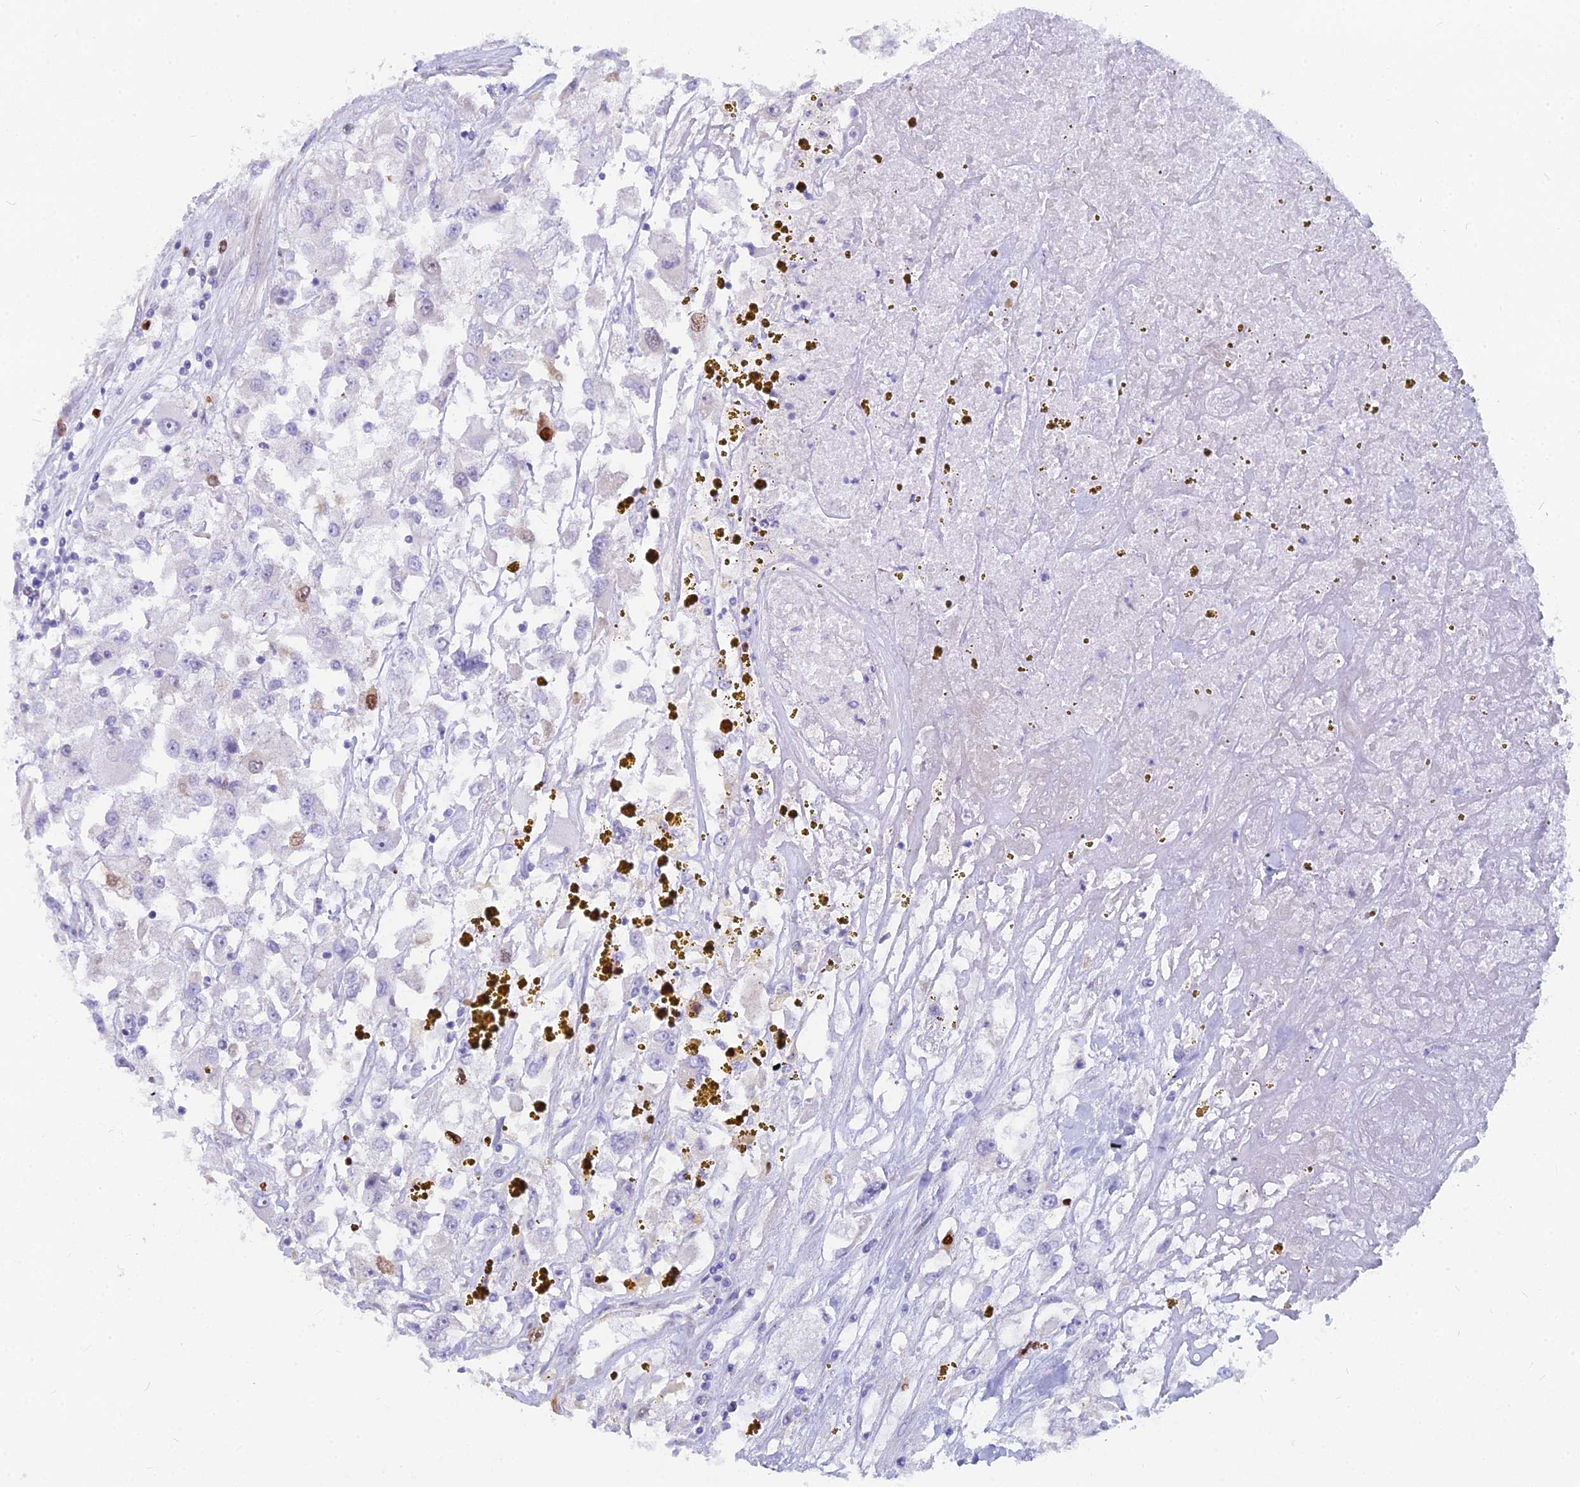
{"staining": {"intensity": "strong", "quantity": "<25%", "location": "nuclear"}, "tissue": "renal cancer", "cell_type": "Tumor cells", "image_type": "cancer", "snomed": [{"axis": "morphology", "description": "Adenocarcinoma, NOS"}, {"axis": "topography", "description": "Kidney"}], "caption": "Tumor cells show medium levels of strong nuclear positivity in about <25% of cells in renal cancer (adenocarcinoma). Ihc stains the protein of interest in brown and the nuclei are stained blue.", "gene": "NUSAP1", "patient": {"sex": "female", "age": 52}}